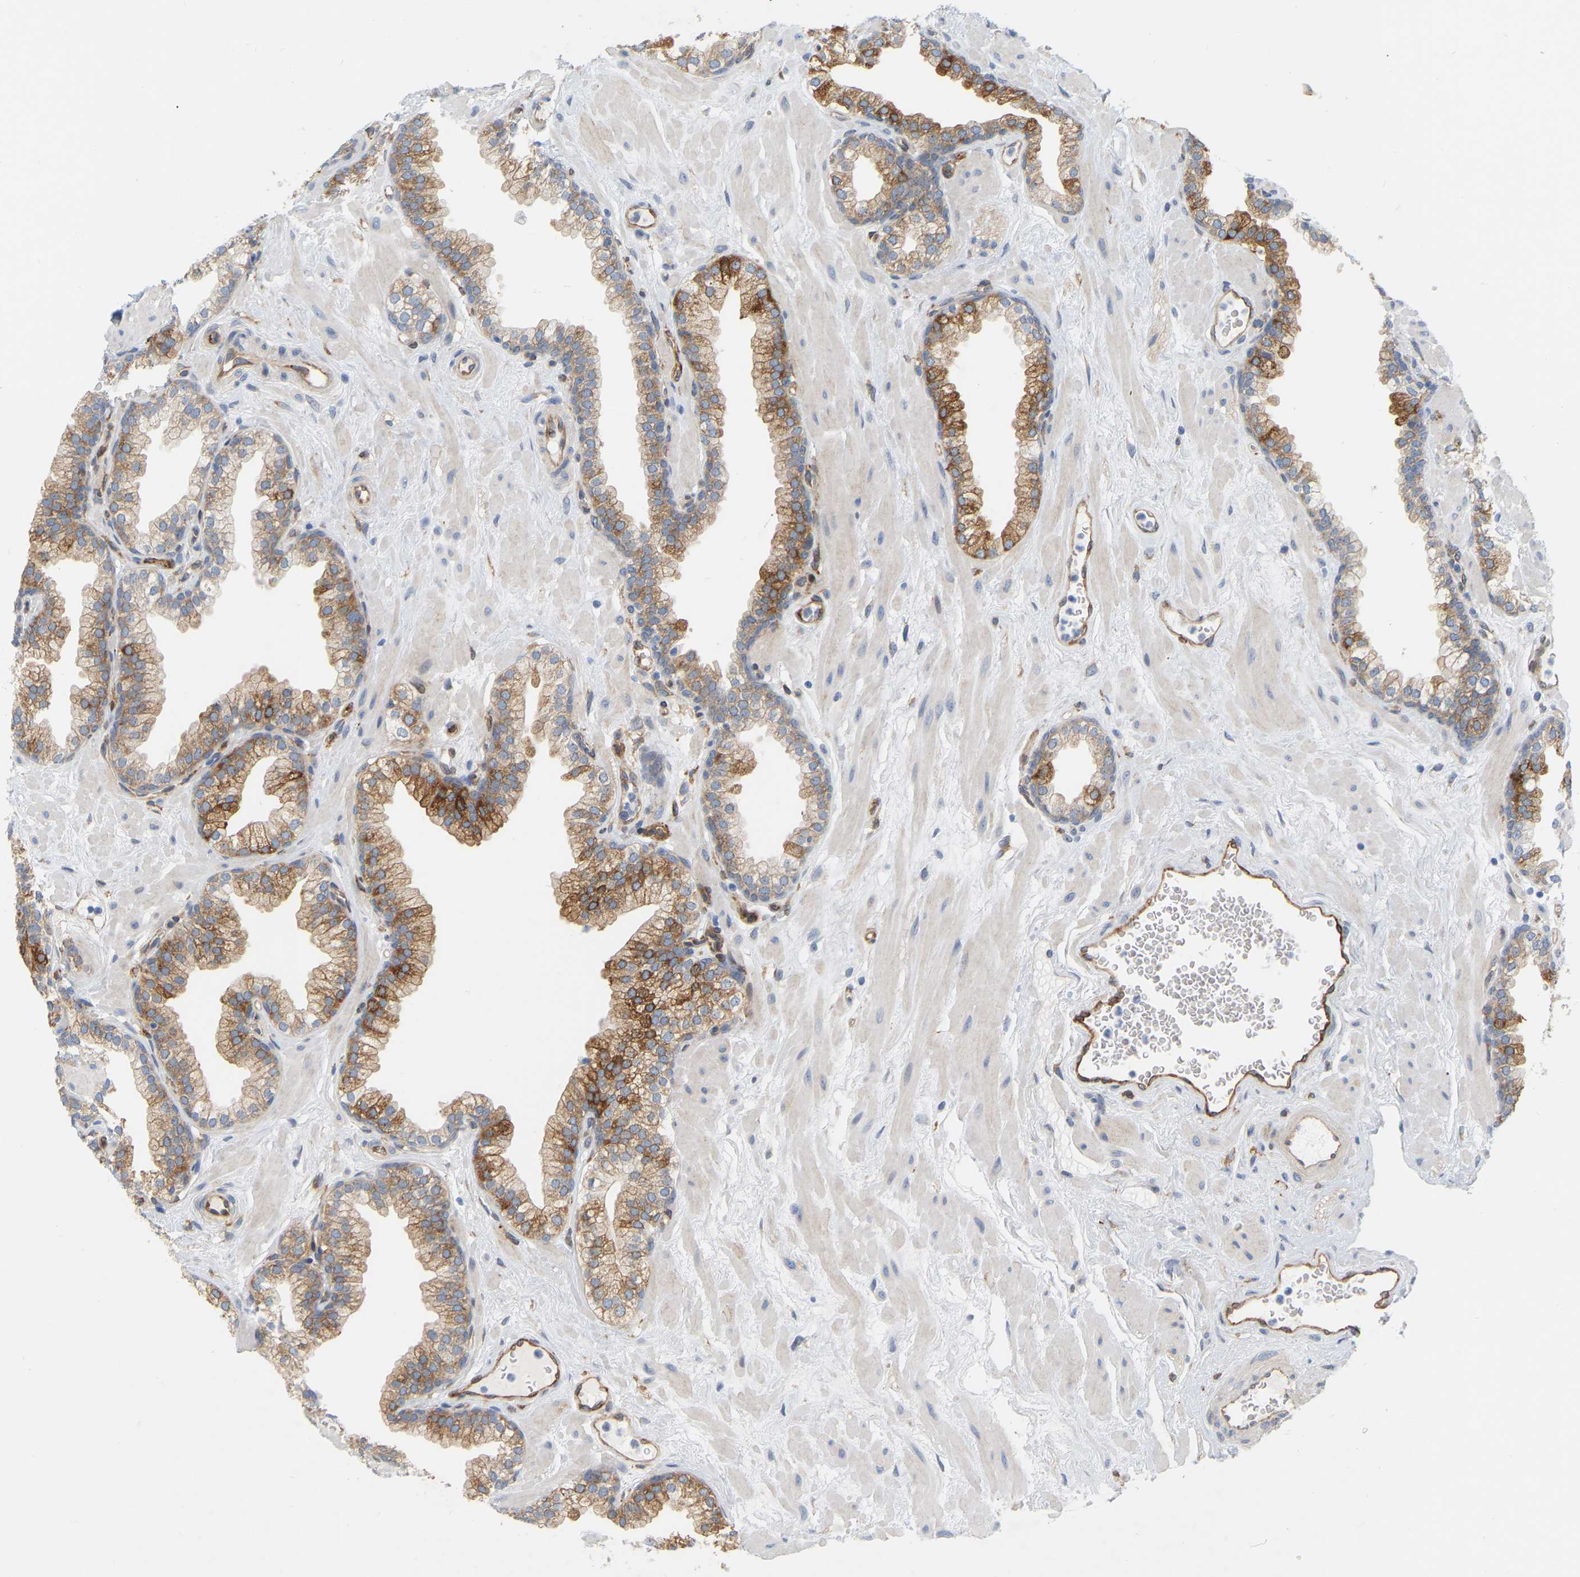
{"staining": {"intensity": "moderate", "quantity": ">75%", "location": "cytoplasmic/membranous"}, "tissue": "prostate", "cell_type": "Glandular cells", "image_type": "normal", "snomed": [{"axis": "morphology", "description": "Normal tissue, NOS"}, {"axis": "morphology", "description": "Urothelial carcinoma, Low grade"}, {"axis": "topography", "description": "Urinary bladder"}, {"axis": "topography", "description": "Prostate"}], "caption": "Moderate cytoplasmic/membranous protein staining is identified in approximately >75% of glandular cells in prostate. (Stains: DAB in brown, nuclei in blue, Microscopy: brightfield microscopy at high magnification).", "gene": "RAPH1", "patient": {"sex": "male", "age": 60}}